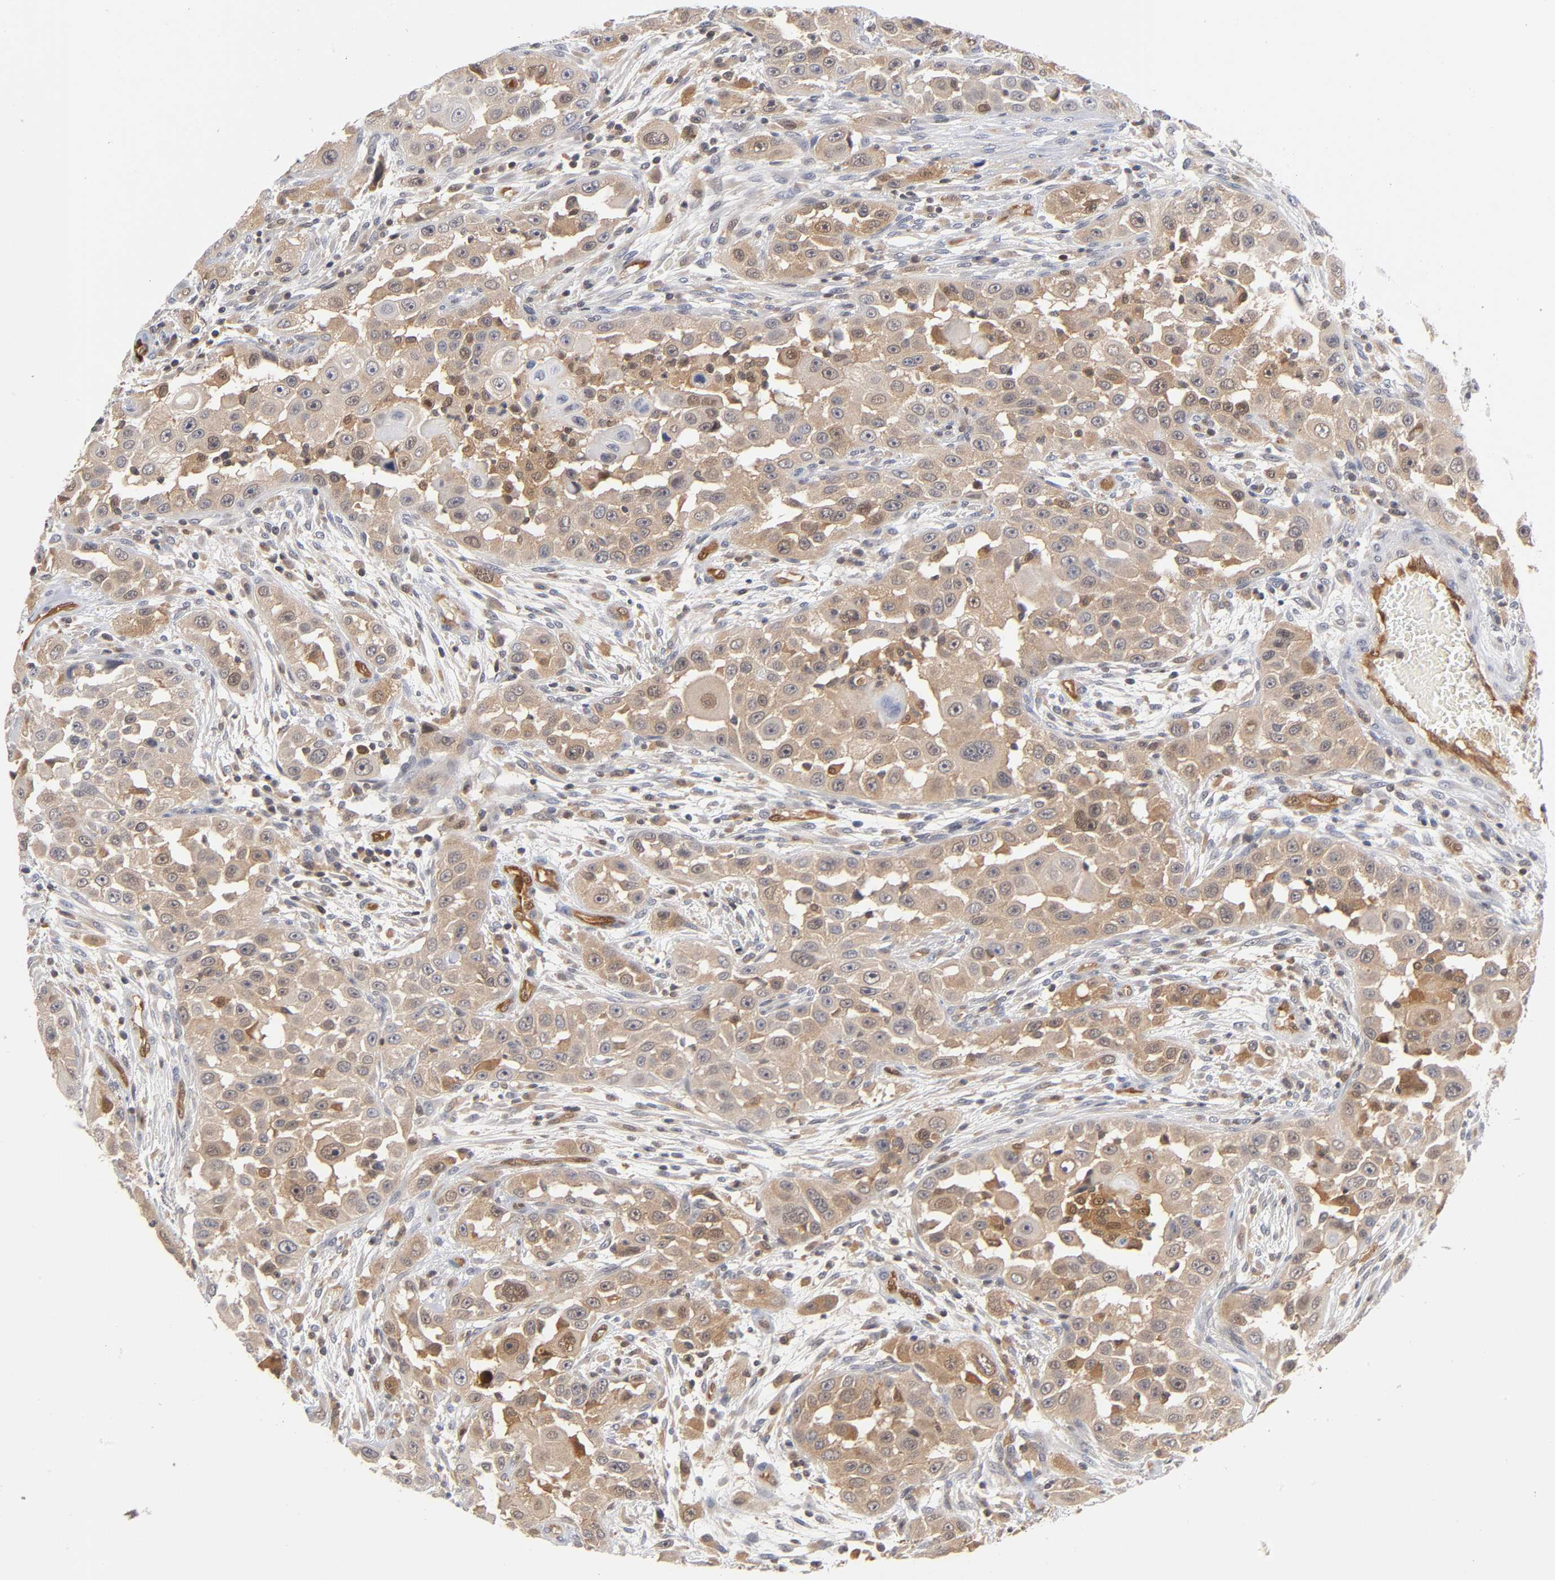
{"staining": {"intensity": "moderate", "quantity": ">75%", "location": "cytoplasmic/membranous"}, "tissue": "head and neck cancer", "cell_type": "Tumor cells", "image_type": "cancer", "snomed": [{"axis": "morphology", "description": "Carcinoma, NOS"}, {"axis": "topography", "description": "Head-Neck"}], "caption": "Head and neck cancer stained for a protein (brown) demonstrates moderate cytoplasmic/membranous positive positivity in about >75% of tumor cells.", "gene": "DFFB", "patient": {"sex": "male", "age": 87}}